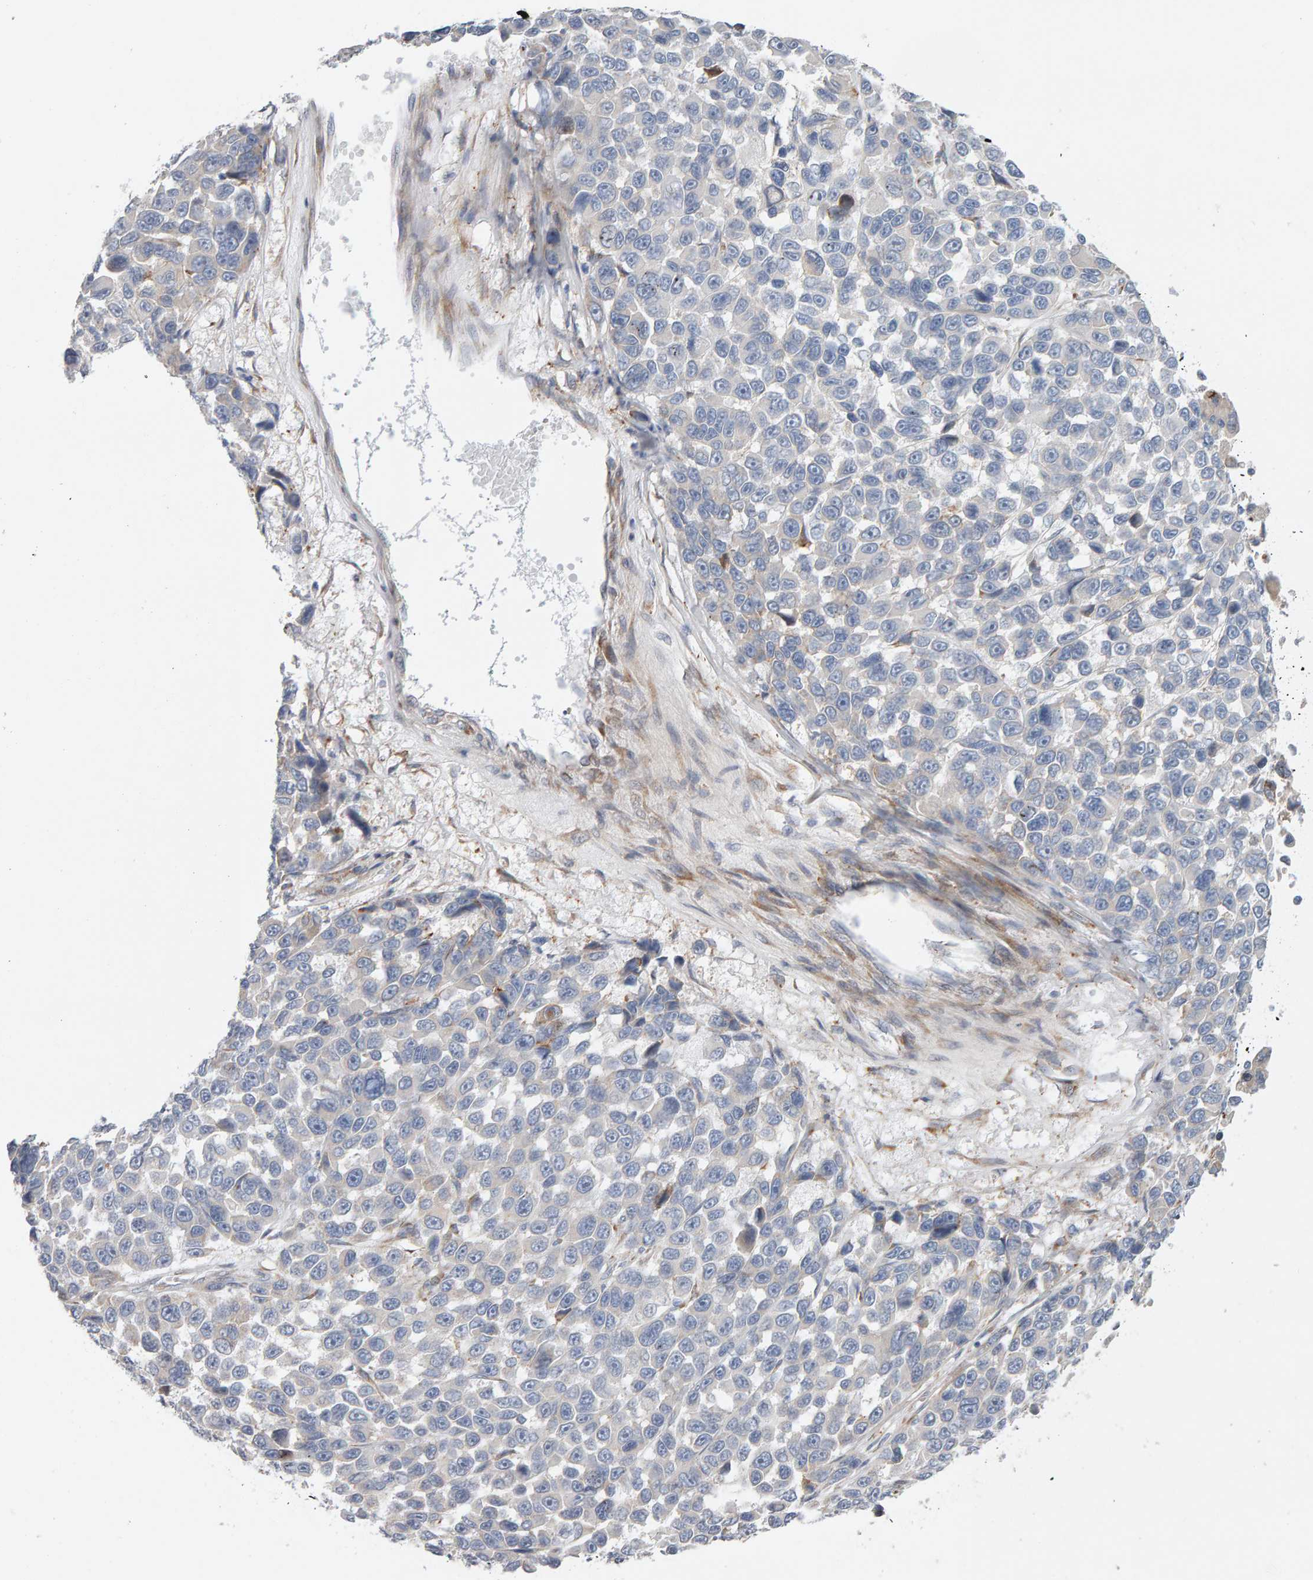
{"staining": {"intensity": "negative", "quantity": "none", "location": "none"}, "tissue": "melanoma", "cell_type": "Tumor cells", "image_type": "cancer", "snomed": [{"axis": "morphology", "description": "Malignant melanoma, NOS"}, {"axis": "topography", "description": "Skin"}], "caption": "DAB immunohistochemical staining of human malignant melanoma reveals no significant expression in tumor cells.", "gene": "ENGASE", "patient": {"sex": "male", "age": 53}}